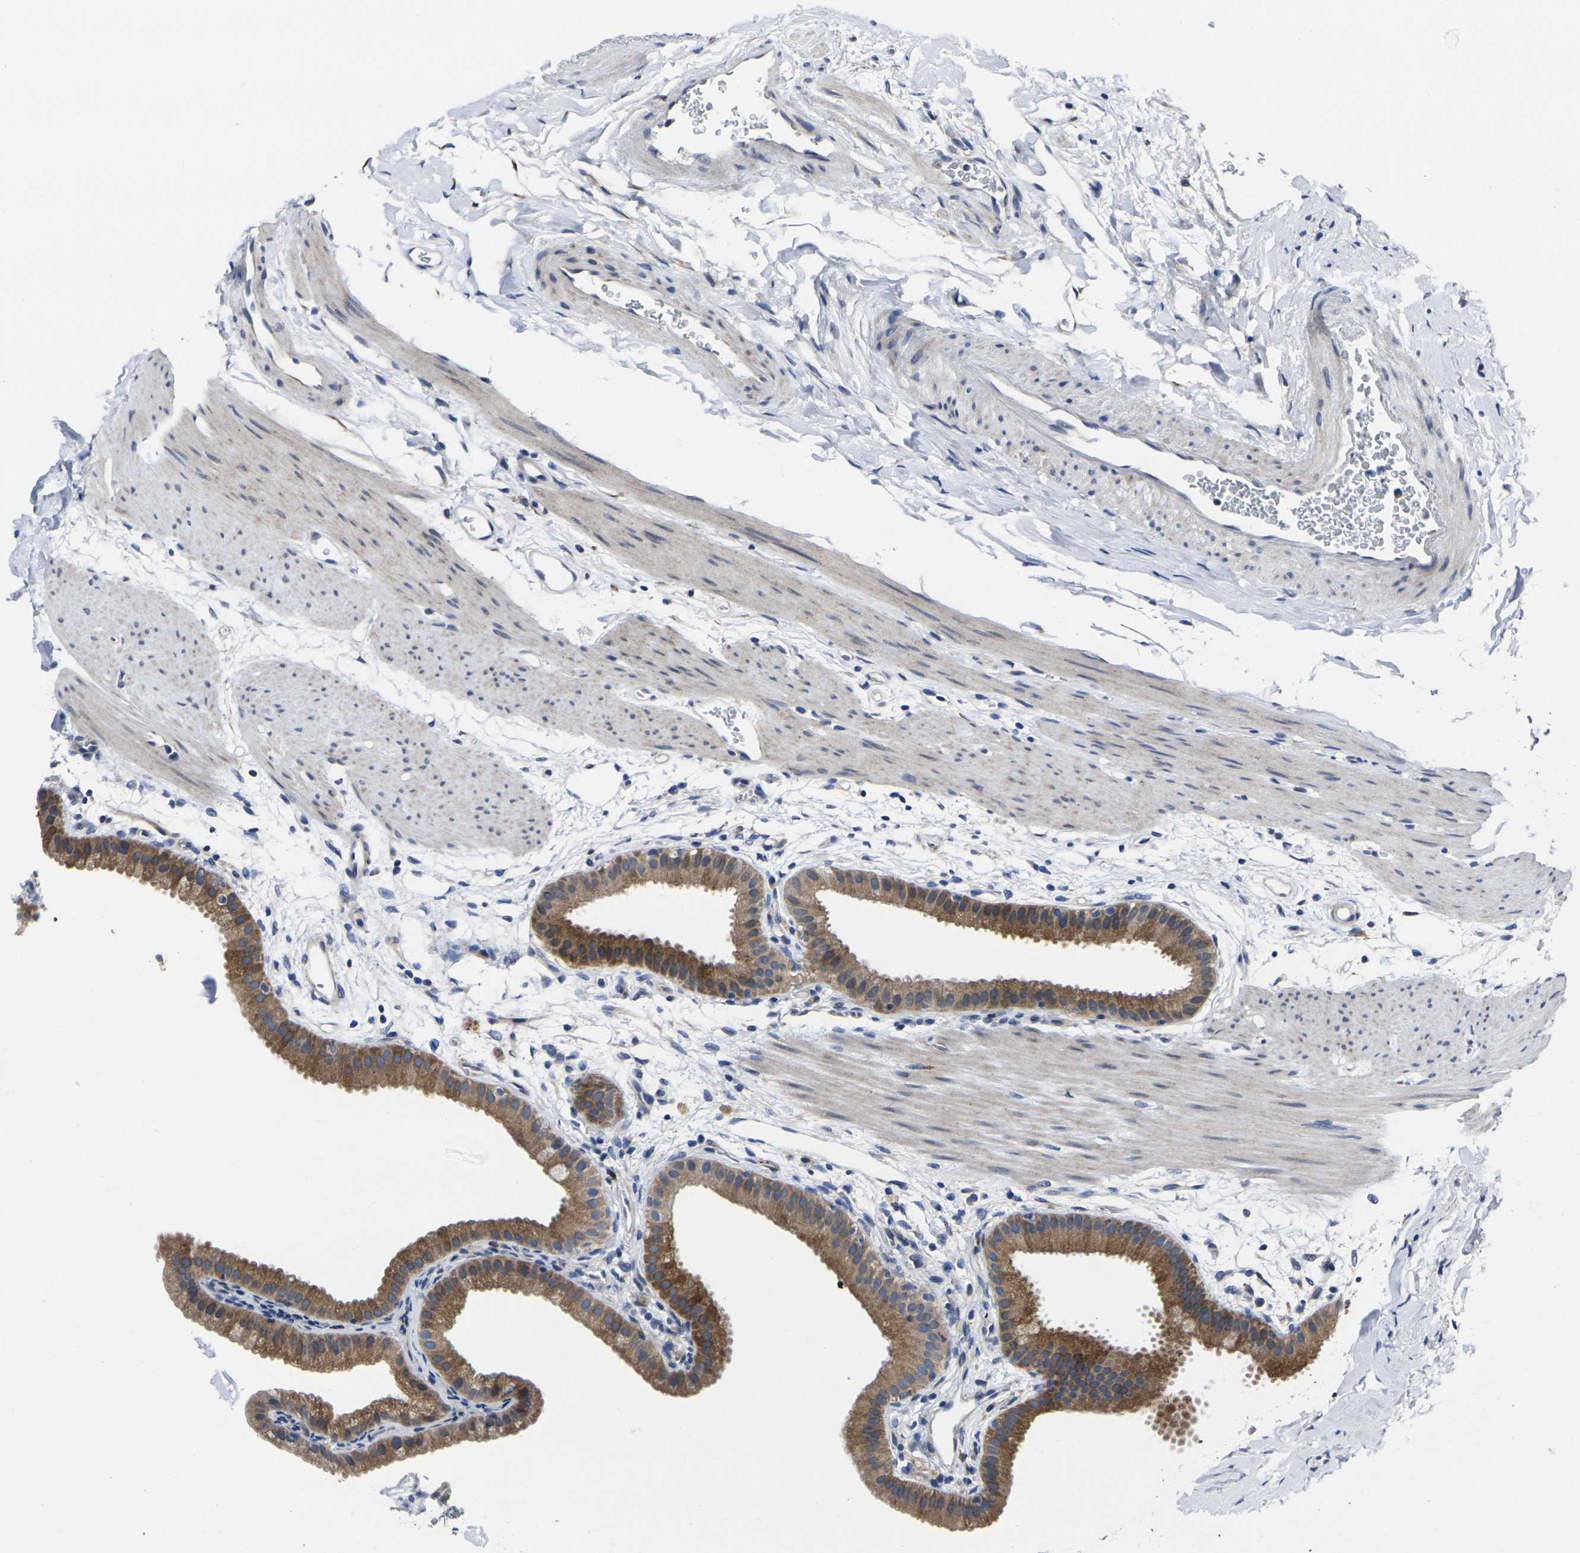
{"staining": {"intensity": "moderate", "quantity": ">75%", "location": "cytoplasmic/membranous"}, "tissue": "gallbladder", "cell_type": "Glandular cells", "image_type": "normal", "snomed": [{"axis": "morphology", "description": "Normal tissue, NOS"}, {"axis": "topography", "description": "Gallbladder"}], "caption": "Protein expression analysis of normal human gallbladder reveals moderate cytoplasmic/membranous staining in approximately >75% of glandular cells. Using DAB (3,3'-diaminobenzidine) (brown) and hematoxylin (blue) stains, captured at high magnification using brightfield microscopy.", "gene": "CYP2C8", "patient": {"sex": "female", "age": 64}}